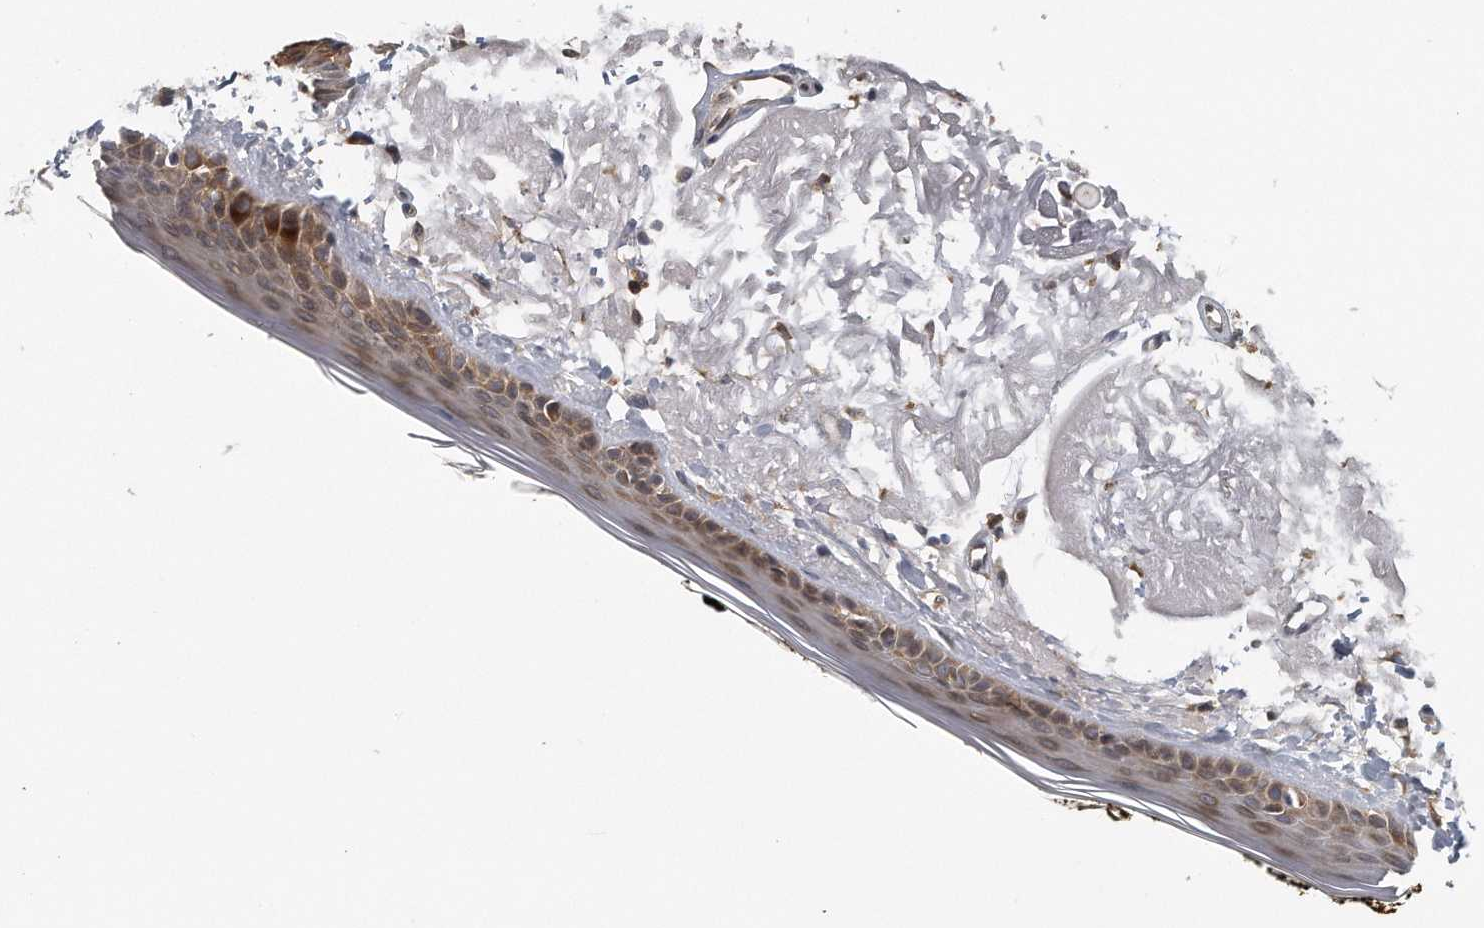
{"staining": {"intensity": "moderate", "quantity": ">75%", "location": "cytoplasmic/membranous"}, "tissue": "skin", "cell_type": "Fibroblasts", "image_type": "normal", "snomed": [{"axis": "morphology", "description": "Normal tissue, NOS"}, {"axis": "topography", "description": "Skin"}, {"axis": "topography", "description": "Skeletal muscle"}], "caption": "Immunohistochemistry (IHC) (DAB) staining of benign human skin demonstrates moderate cytoplasmic/membranous protein expression in about >75% of fibroblasts.", "gene": "EIF3I", "patient": {"sex": "male", "age": 83}}